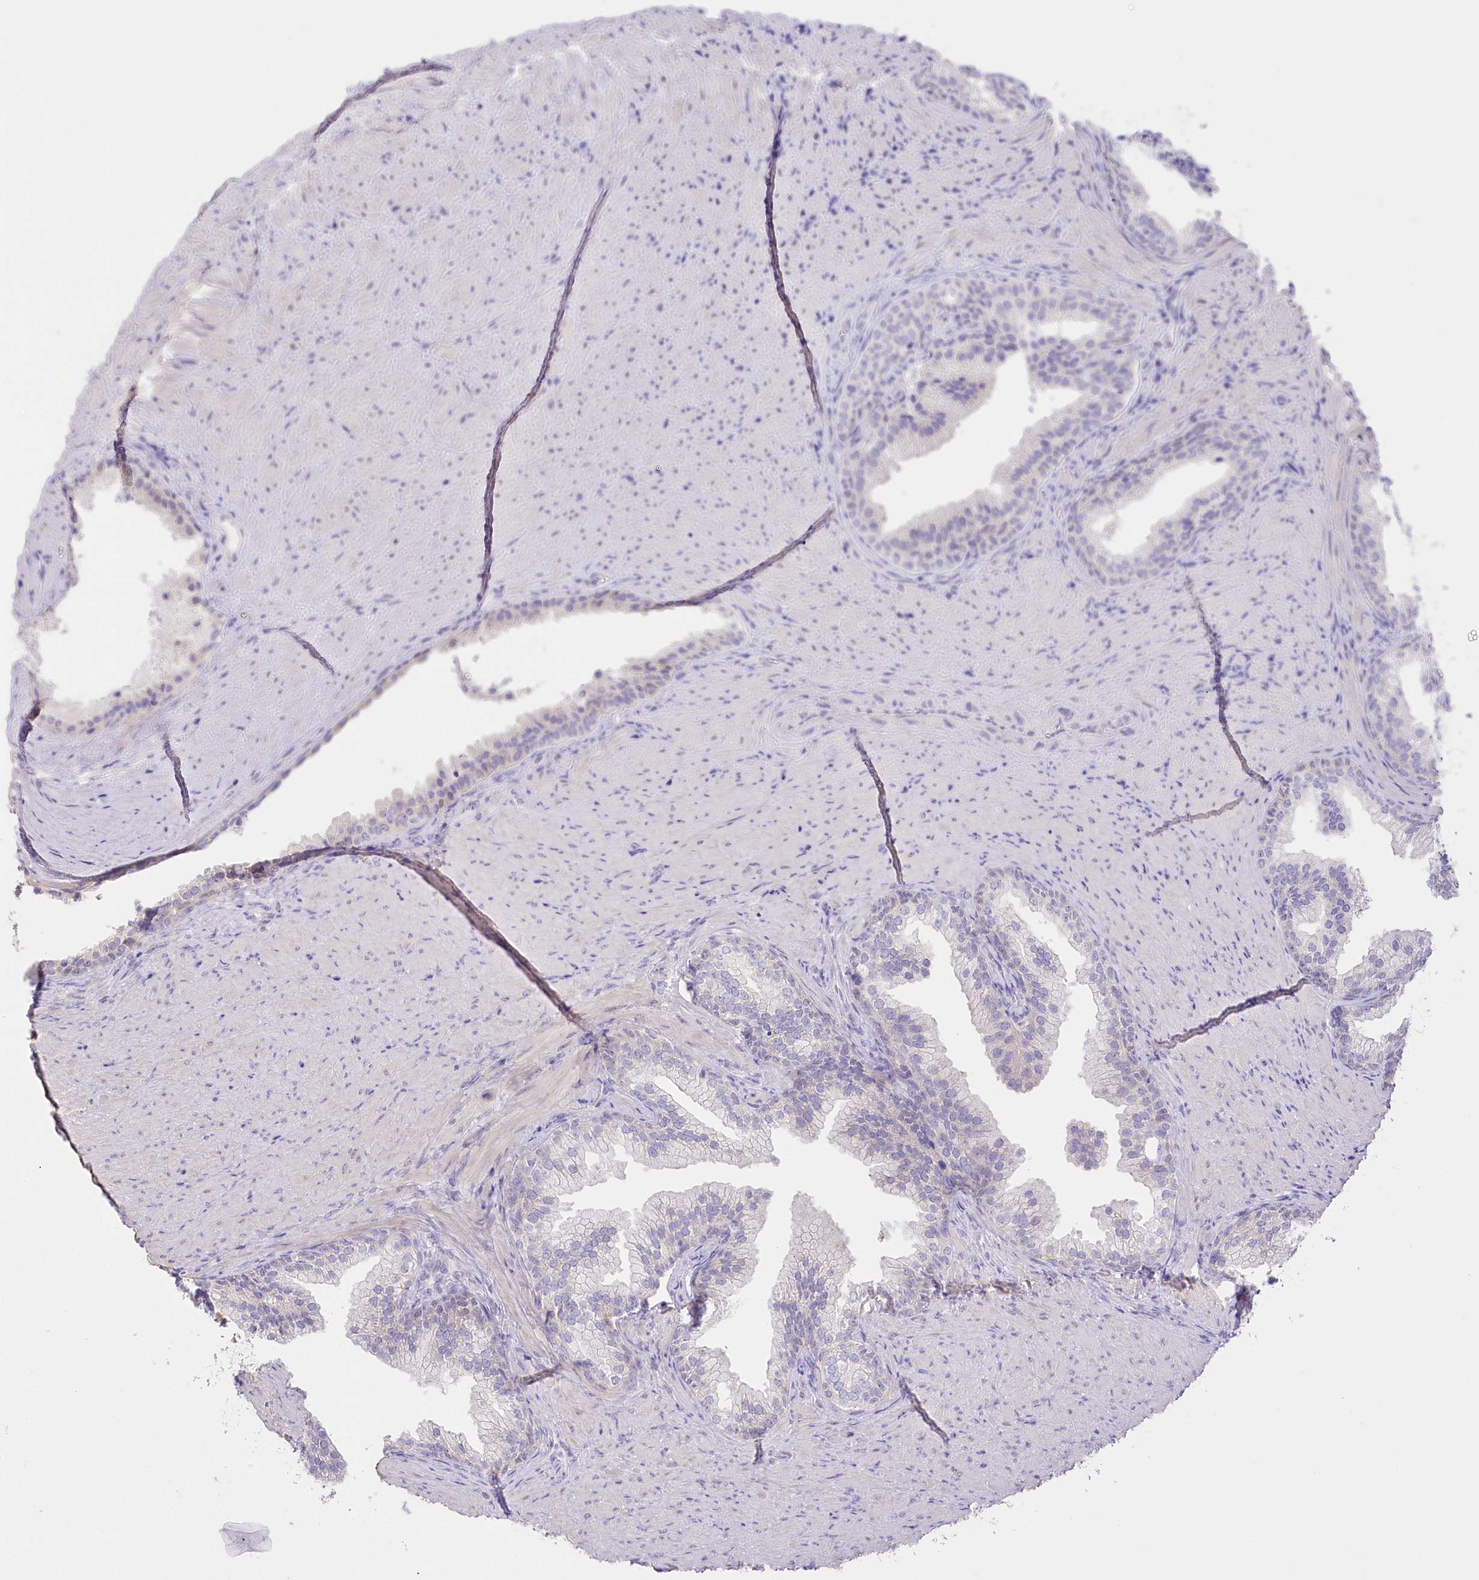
{"staining": {"intensity": "negative", "quantity": "none", "location": "none"}, "tissue": "prostate", "cell_type": "Glandular cells", "image_type": "normal", "snomed": [{"axis": "morphology", "description": "Normal tissue, NOS"}, {"axis": "topography", "description": "Prostate"}], "caption": "This is an immunohistochemistry (IHC) photomicrograph of unremarkable human prostate. There is no expression in glandular cells.", "gene": "MYOZ1", "patient": {"sex": "male", "age": 76}}